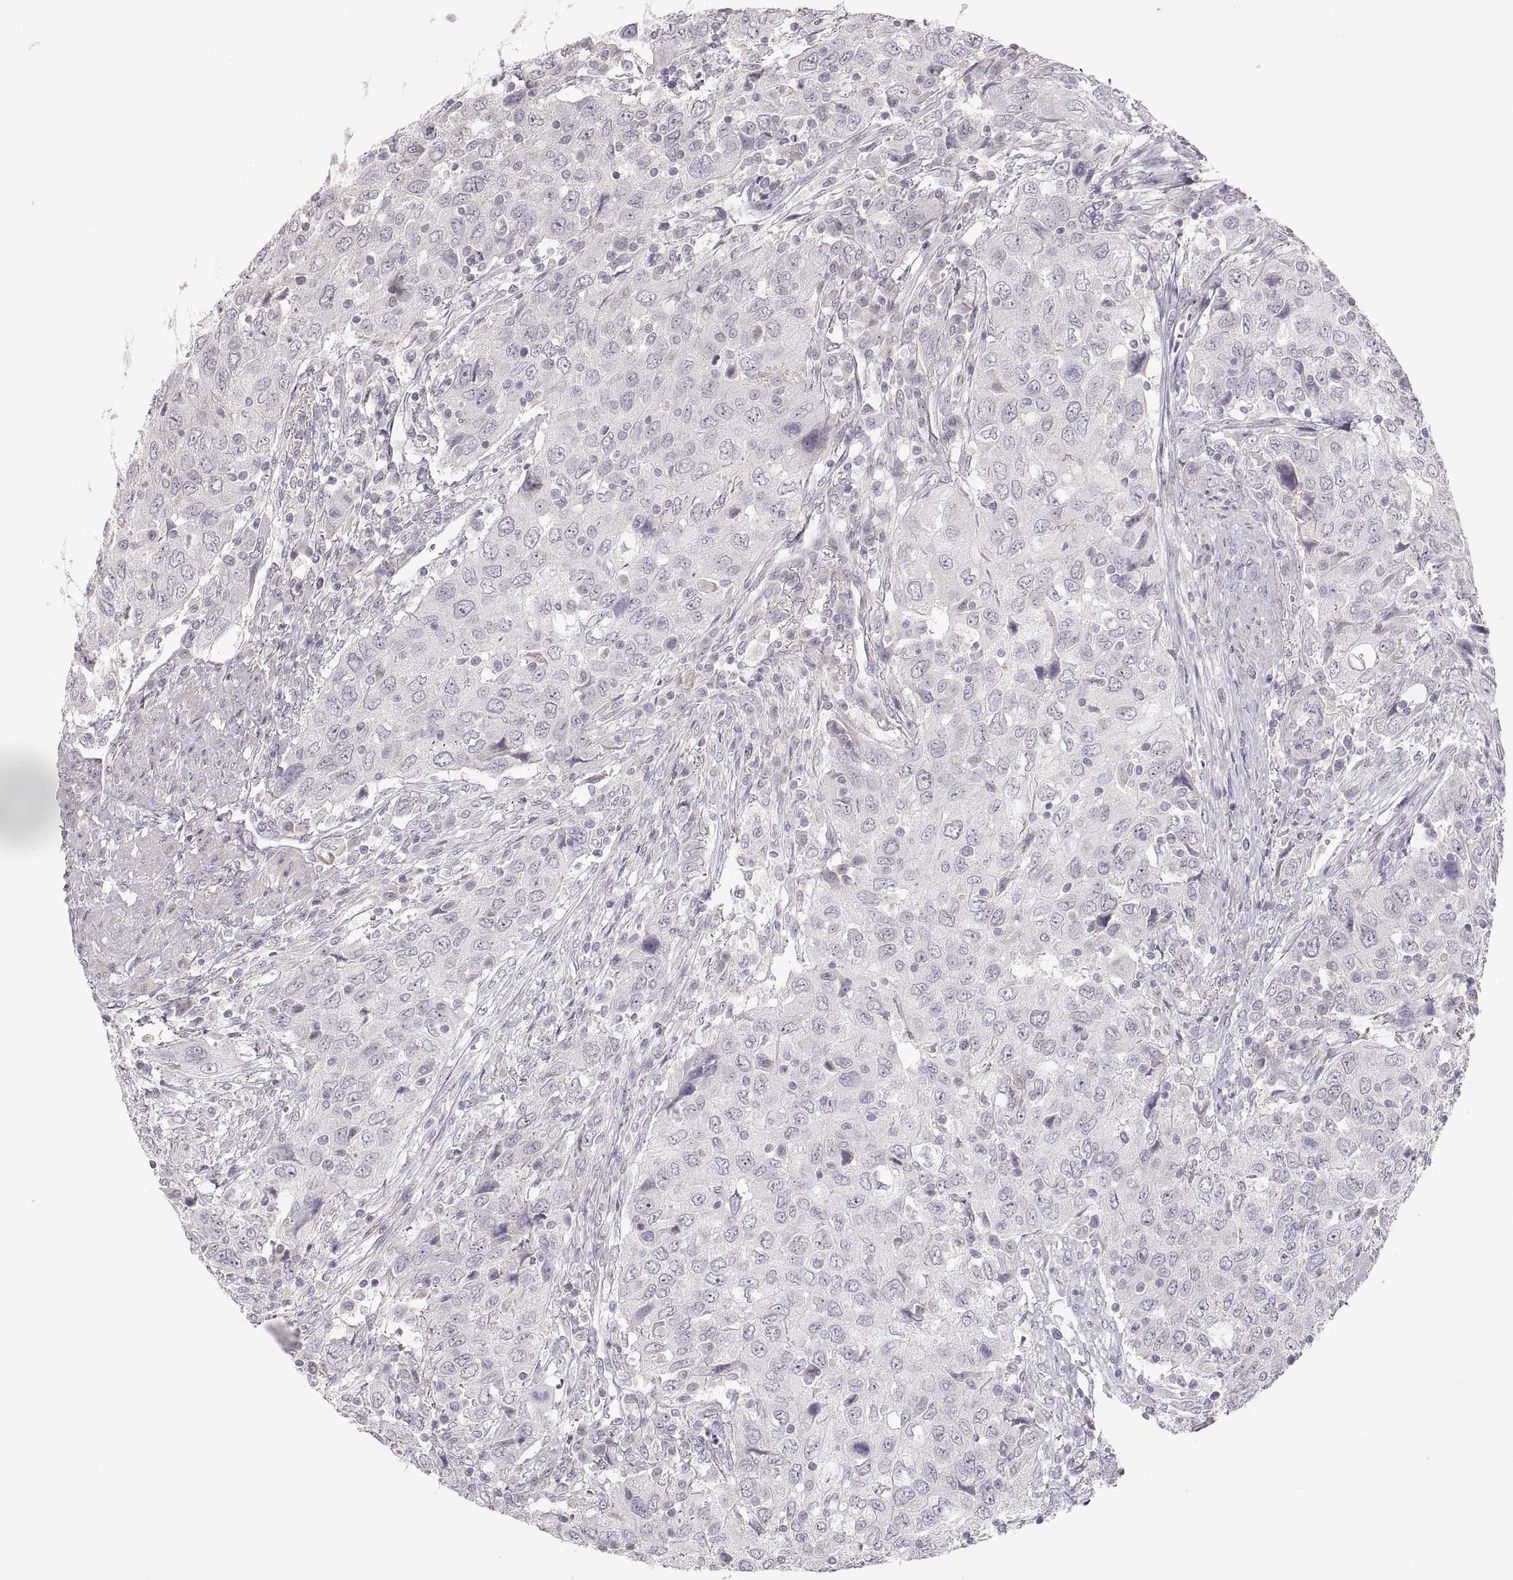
{"staining": {"intensity": "negative", "quantity": "none", "location": "none"}, "tissue": "urothelial cancer", "cell_type": "Tumor cells", "image_type": "cancer", "snomed": [{"axis": "morphology", "description": "Urothelial carcinoma, High grade"}, {"axis": "topography", "description": "Urinary bladder"}], "caption": "The immunohistochemistry histopathology image has no significant expression in tumor cells of urothelial cancer tissue.", "gene": "PCSK2", "patient": {"sex": "male", "age": 76}}